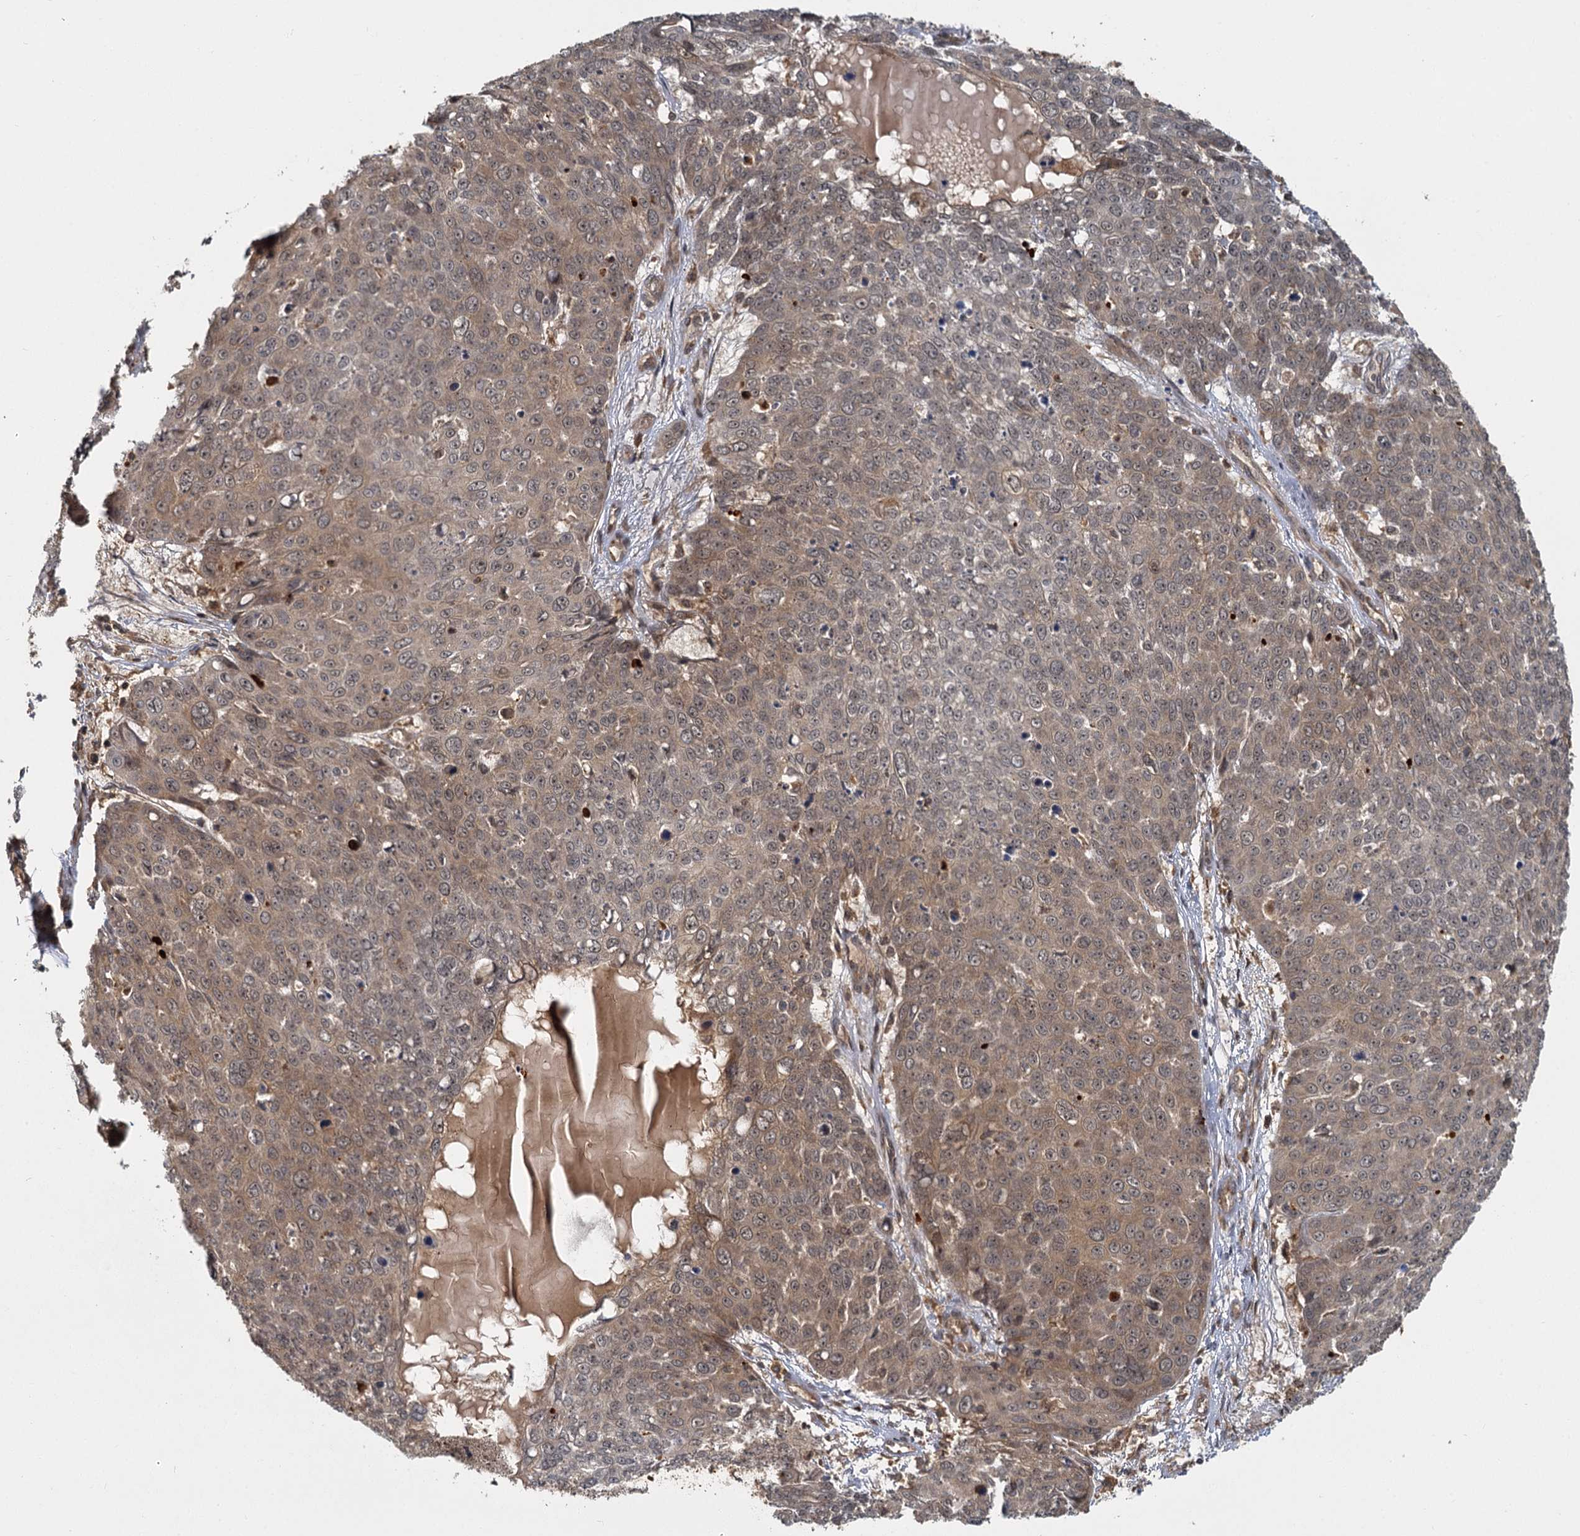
{"staining": {"intensity": "weak", "quantity": "25%-75%", "location": "cytoplasmic/membranous"}, "tissue": "skin cancer", "cell_type": "Tumor cells", "image_type": "cancer", "snomed": [{"axis": "morphology", "description": "Squamous cell carcinoma, NOS"}, {"axis": "topography", "description": "Skin"}], "caption": "A high-resolution photomicrograph shows IHC staining of skin squamous cell carcinoma, which demonstrates weak cytoplasmic/membranous expression in approximately 25%-75% of tumor cells.", "gene": "ZNF549", "patient": {"sex": "male", "age": 71}}